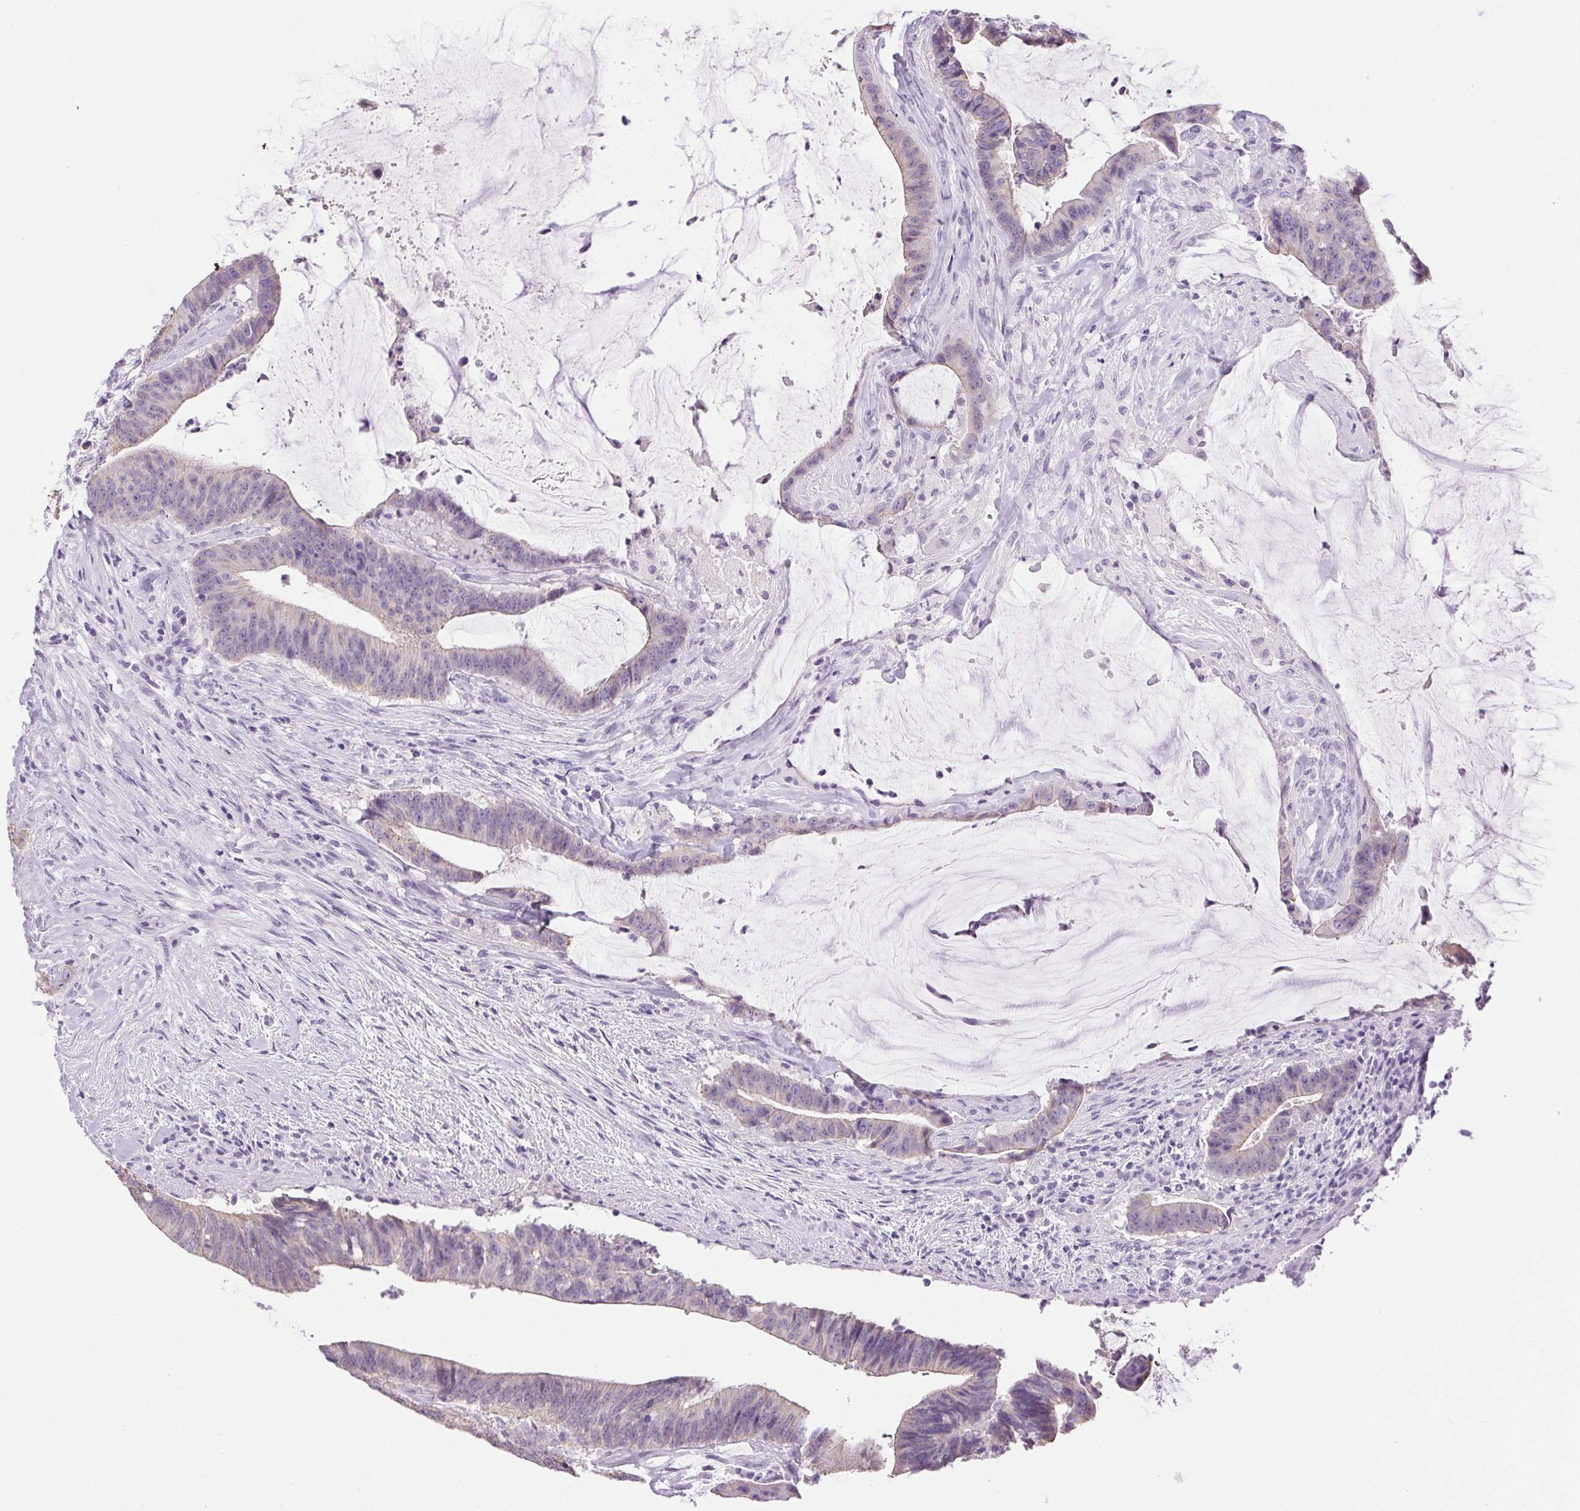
{"staining": {"intensity": "weak", "quantity": "<25%", "location": "cytoplasmic/membranous"}, "tissue": "colorectal cancer", "cell_type": "Tumor cells", "image_type": "cancer", "snomed": [{"axis": "morphology", "description": "Adenocarcinoma, NOS"}, {"axis": "topography", "description": "Colon"}], "caption": "An IHC image of adenocarcinoma (colorectal) is shown. There is no staining in tumor cells of adenocarcinoma (colorectal).", "gene": "CLDN10", "patient": {"sex": "female", "age": 43}}